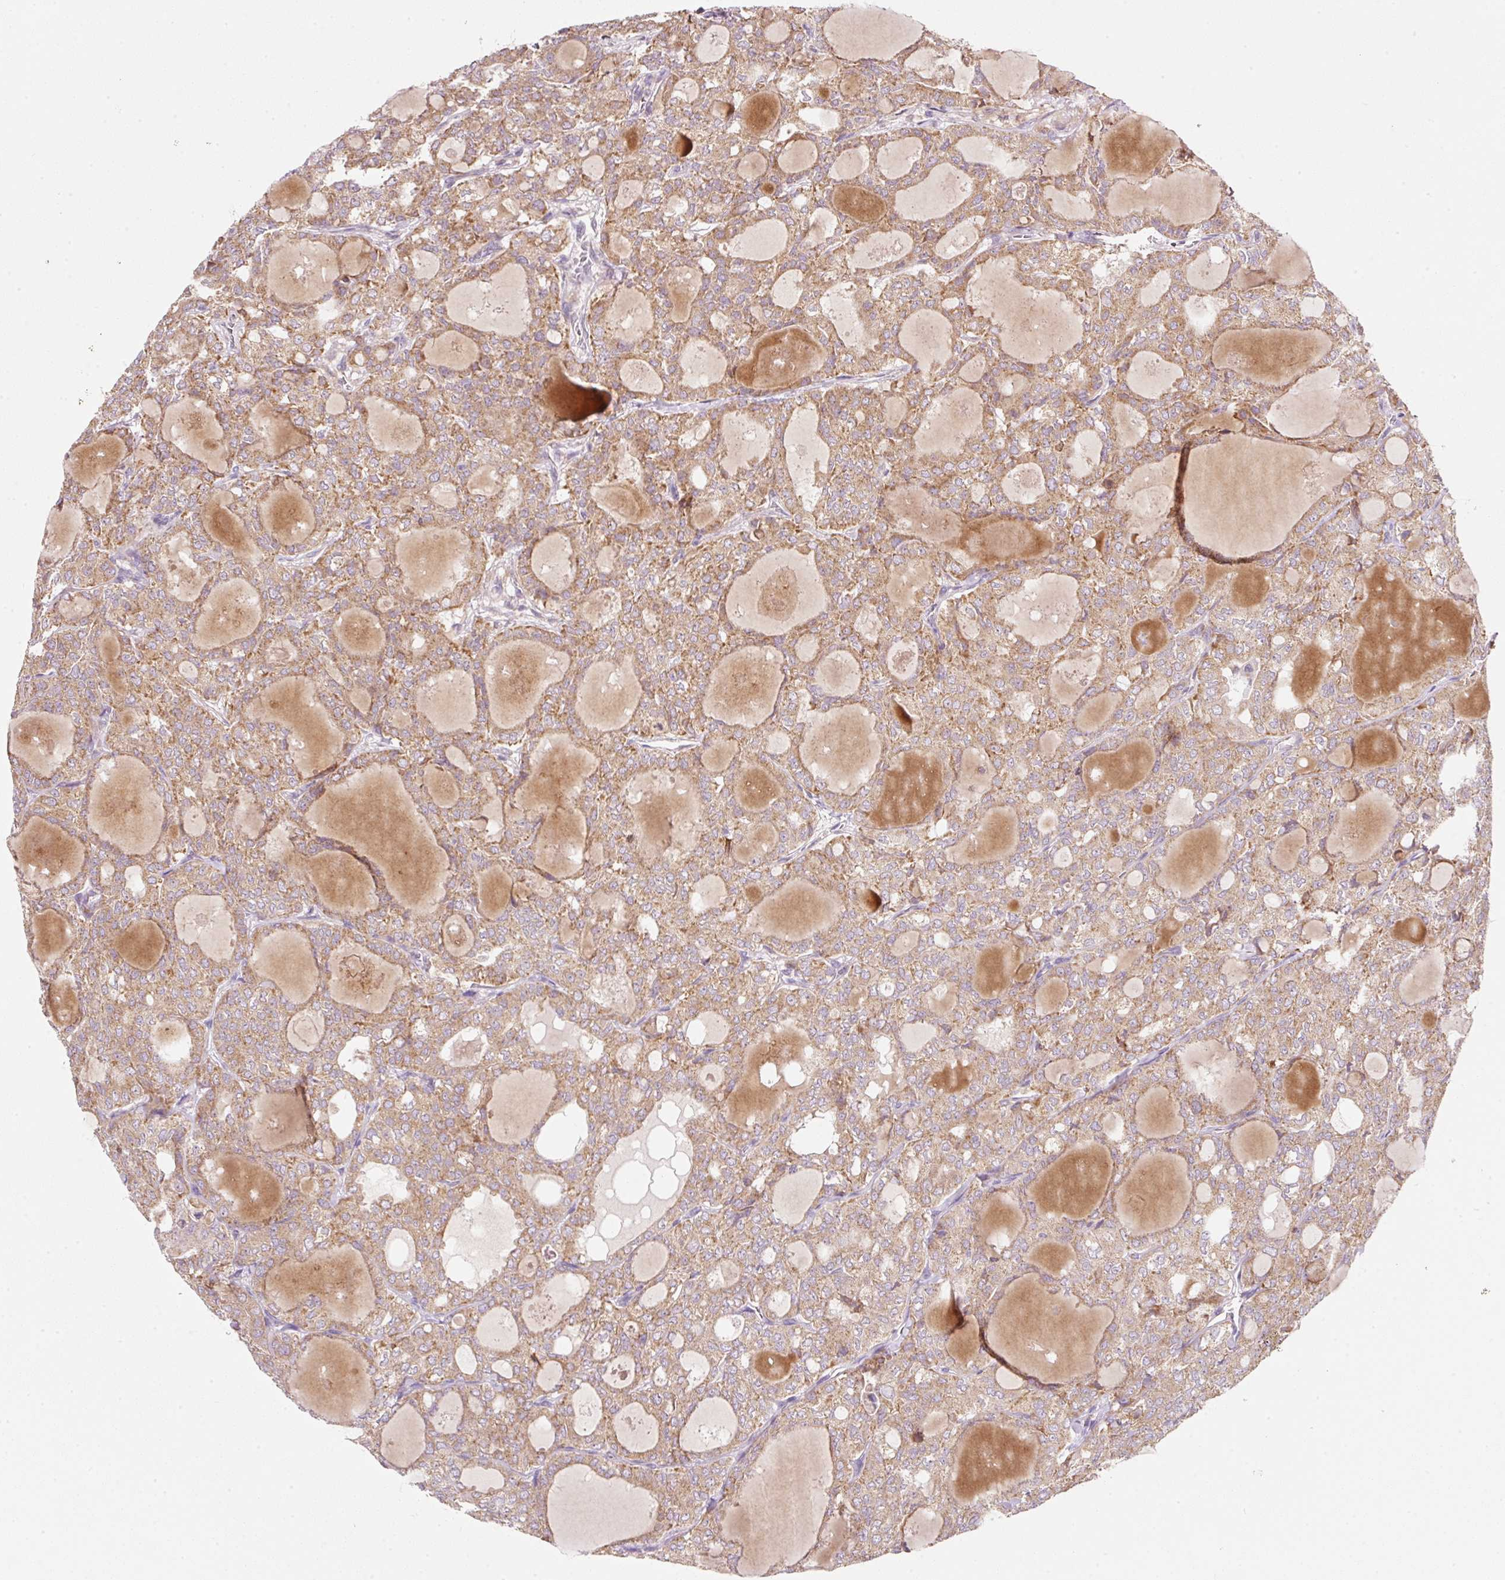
{"staining": {"intensity": "moderate", "quantity": ">75%", "location": "cytoplasmic/membranous"}, "tissue": "thyroid cancer", "cell_type": "Tumor cells", "image_type": "cancer", "snomed": [{"axis": "morphology", "description": "Follicular adenoma carcinoma, NOS"}, {"axis": "topography", "description": "Thyroid gland"}], "caption": "Immunohistochemical staining of human thyroid cancer (follicular adenoma carcinoma) displays medium levels of moderate cytoplasmic/membranous protein expression in about >75% of tumor cells.", "gene": "FAM78B", "patient": {"sex": "male", "age": 75}}